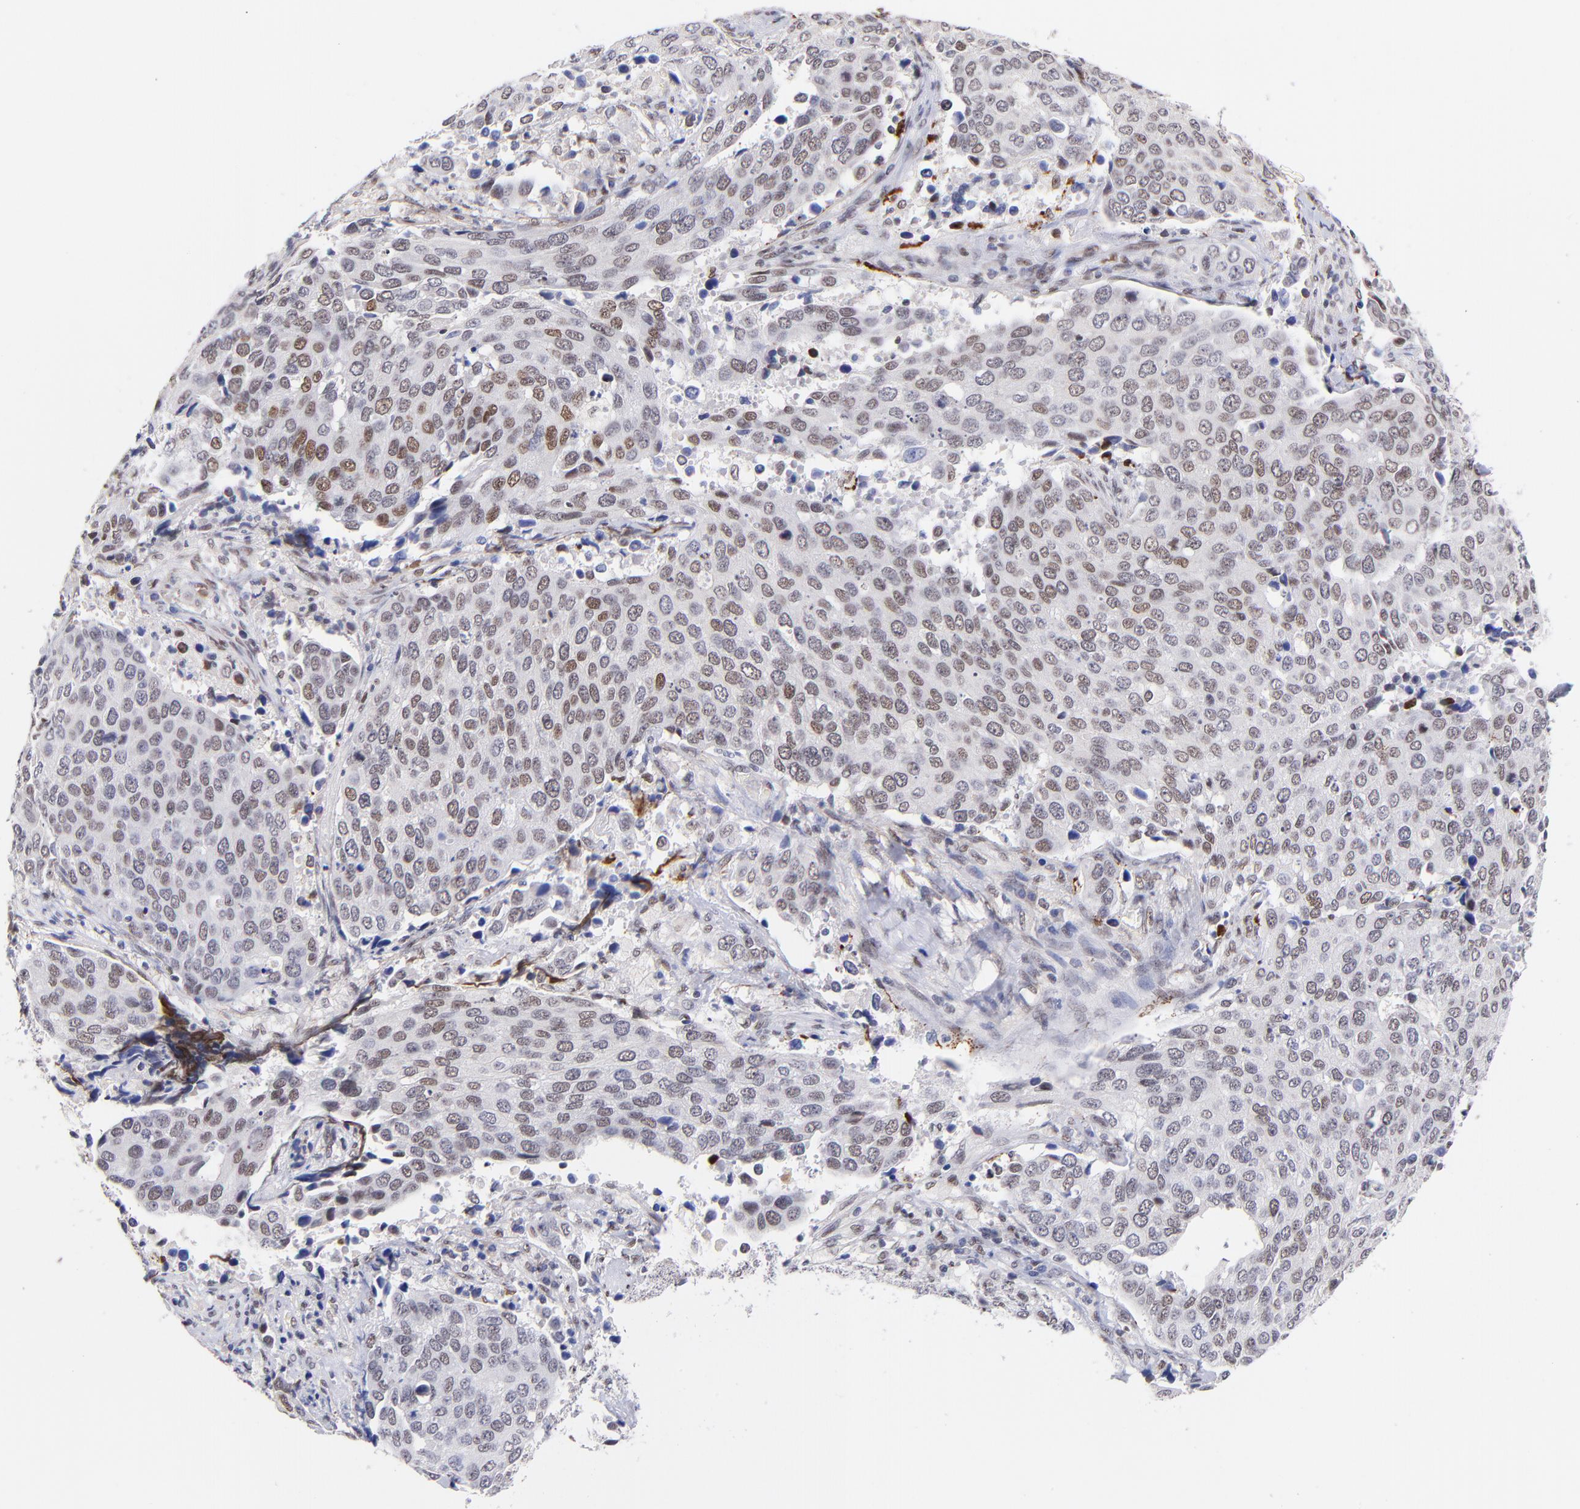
{"staining": {"intensity": "weak", "quantity": ">75%", "location": "nuclear"}, "tissue": "cervical cancer", "cell_type": "Tumor cells", "image_type": "cancer", "snomed": [{"axis": "morphology", "description": "Squamous cell carcinoma, NOS"}, {"axis": "topography", "description": "Cervix"}], "caption": "Human squamous cell carcinoma (cervical) stained with a protein marker reveals weak staining in tumor cells.", "gene": "MIDEAS", "patient": {"sex": "female", "age": 54}}